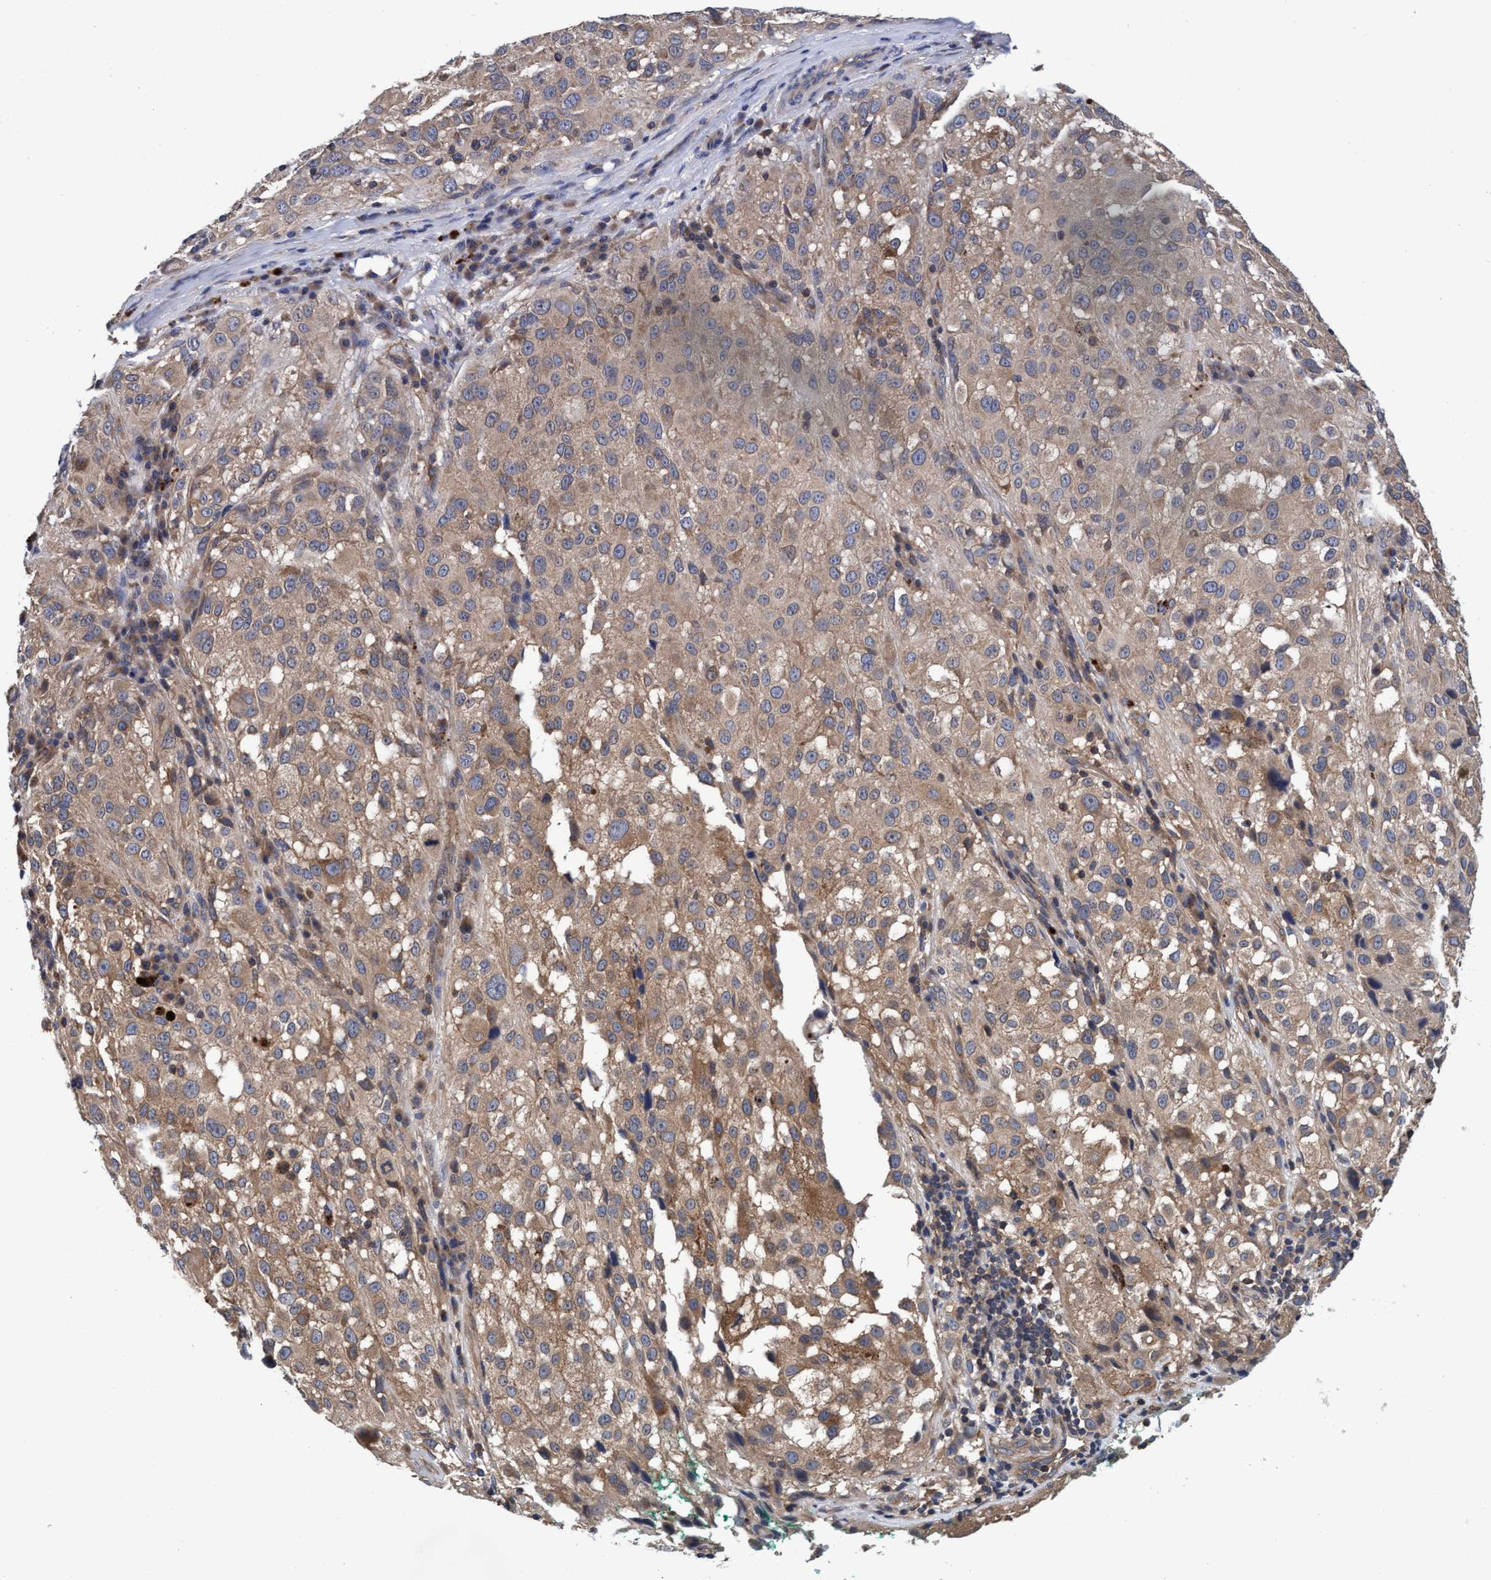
{"staining": {"intensity": "weak", "quantity": ">75%", "location": "cytoplasmic/membranous"}, "tissue": "melanoma", "cell_type": "Tumor cells", "image_type": "cancer", "snomed": [{"axis": "morphology", "description": "Necrosis, NOS"}, {"axis": "morphology", "description": "Malignant melanoma, NOS"}, {"axis": "topography", "description": "Skin"}], "caption": "The image shows staining of melanoma, revealing weak cytoplasmic/membranous protein staining (brown color) within tumor cells.", "gene": "CALCOCO2", "patient": {"sex": "female", "age": 87}}